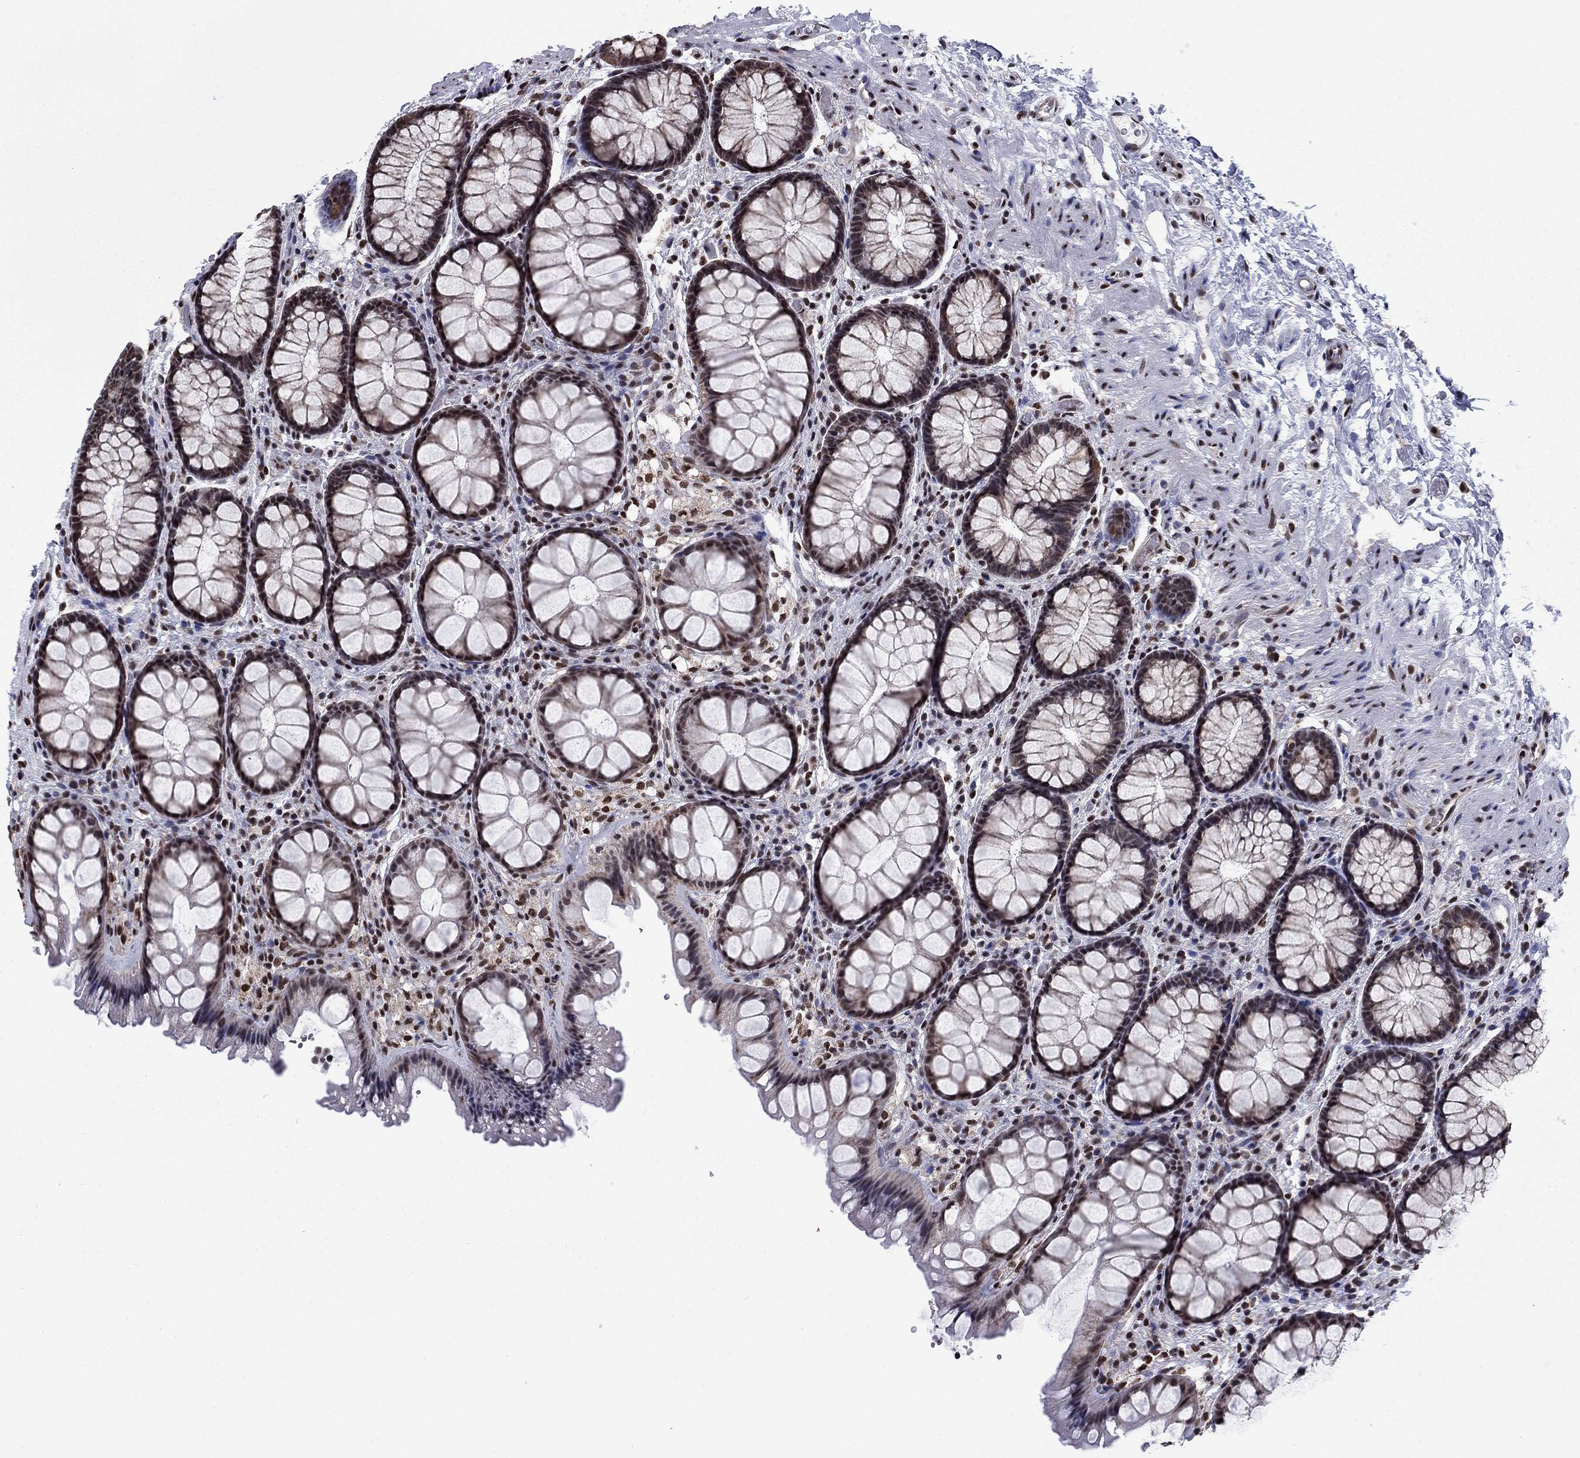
{"staining": {"intensity": "moderate", "quantity": "25%-75%", "location": "cytoplasmic/membranous,nuclear"}, "tissue": "rectum", "cell_type": "Glandular cells", "image_type": "normal", "snomed": [{"axis": "morphology", "description": "Normal tissue, NOS"}, {"axis": "topography", "description": "Rectum"}], "caption": "This photomicrograph demonstrates normal rectum stained with immunohistochemistry to label a protein in brown. The cytoplasmic/membranous,nuclear of glandular cells show moderate positivity for the protein. Nuclei are counter-stained blue.", "gene": "N4BP2", "patient": {"sex": "female", "age": 62}}